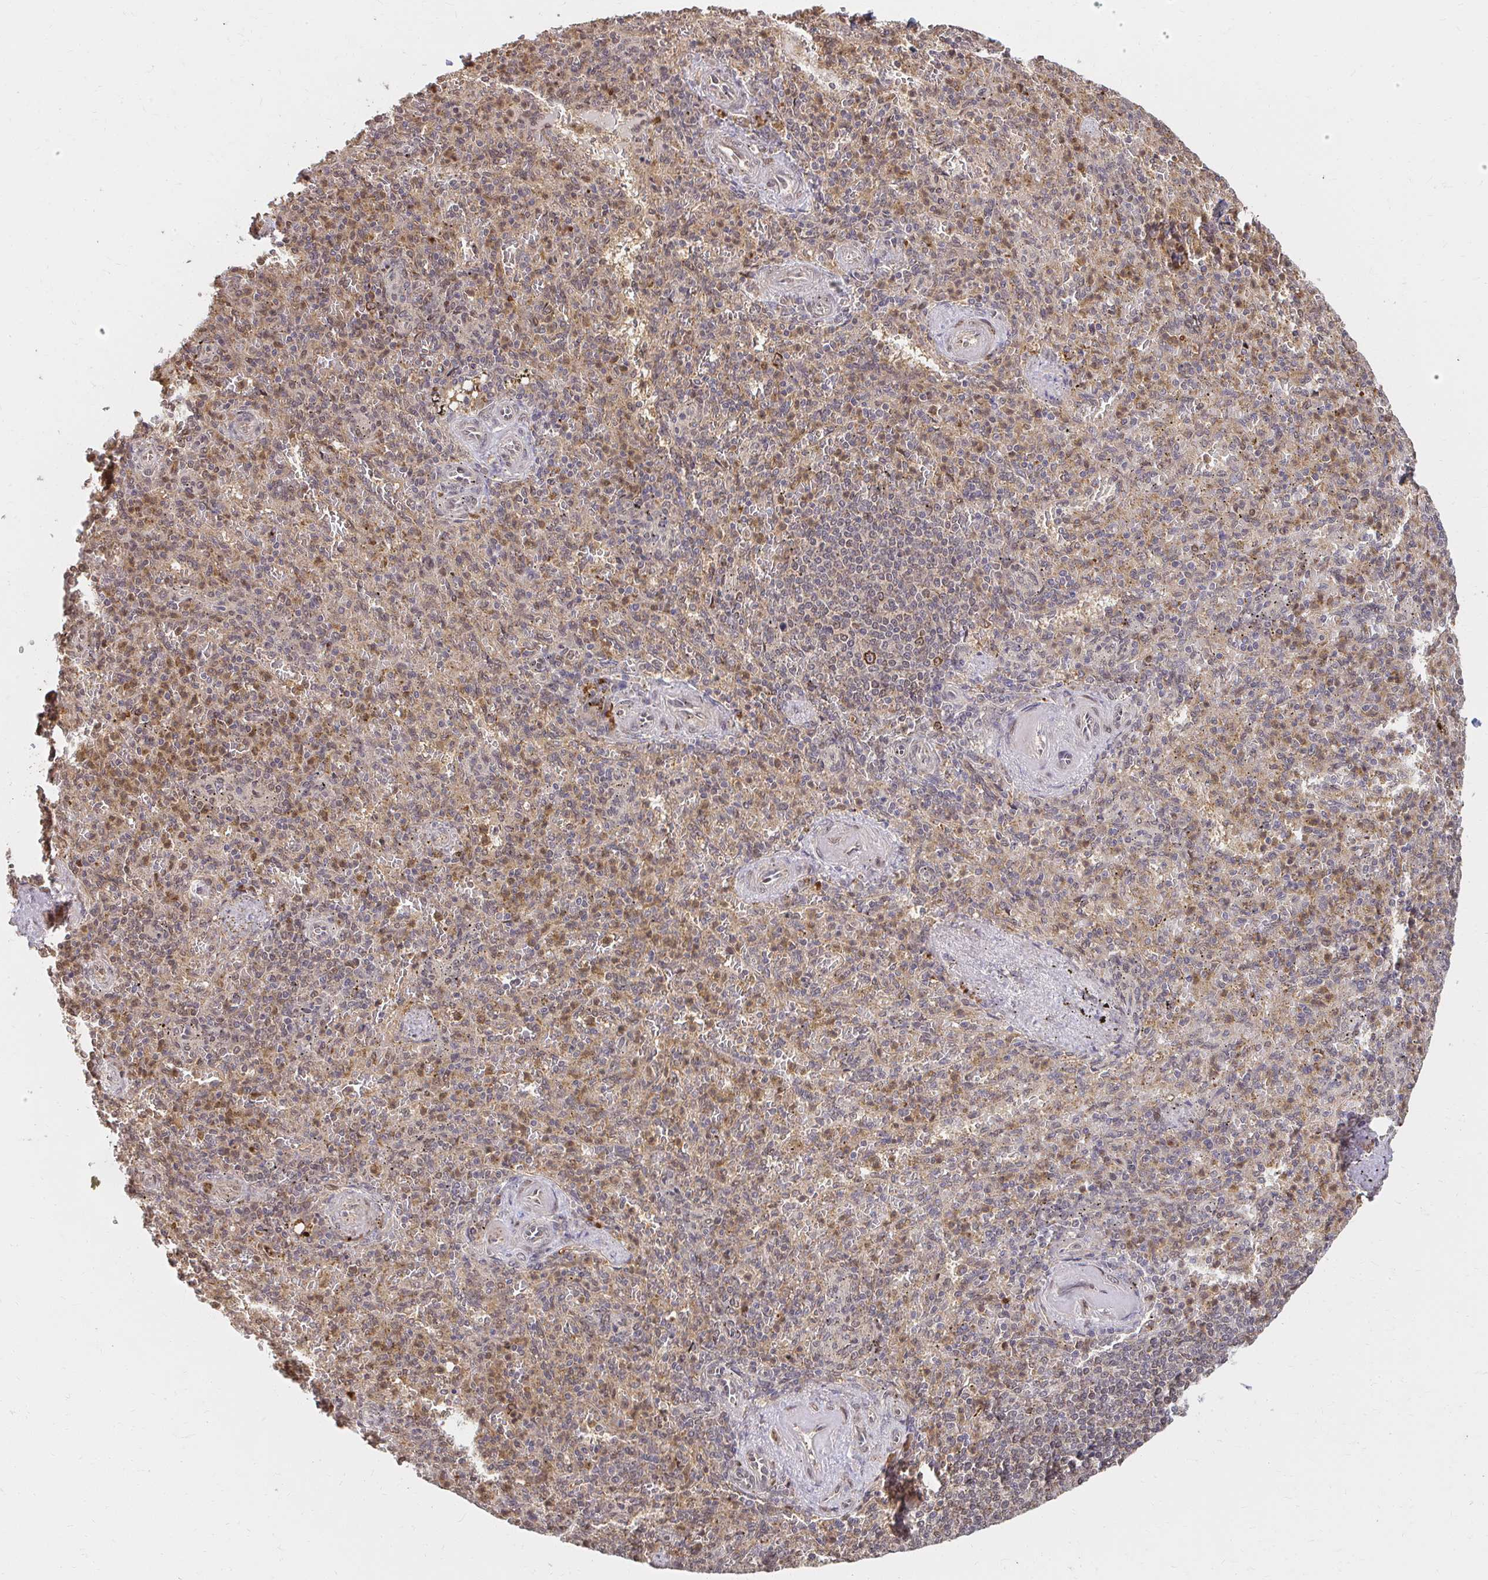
{"staining": {"intensity": "moderate", "quantity": "<25%", "location": "cytoplasmic/membranous"}, "tissue": "spleen", "cell_type": "Cells in red pulp", "image_type": "normal", "snomed": [{"axis": "morphology", "description": "Normal tissue, NOS"}, {"axis": "topography", "description": "Spleen"}], "caption": "Immunohistochemical staining of normal spleen reveals low levels of moderate cytoplasmic/membranous staining in about <25% of cells in red pulp. The protein is shown in brown color, while the nuclei are stained blue.", "gene": "LARS2", "patient": {"sex": "female", "age": 74}}